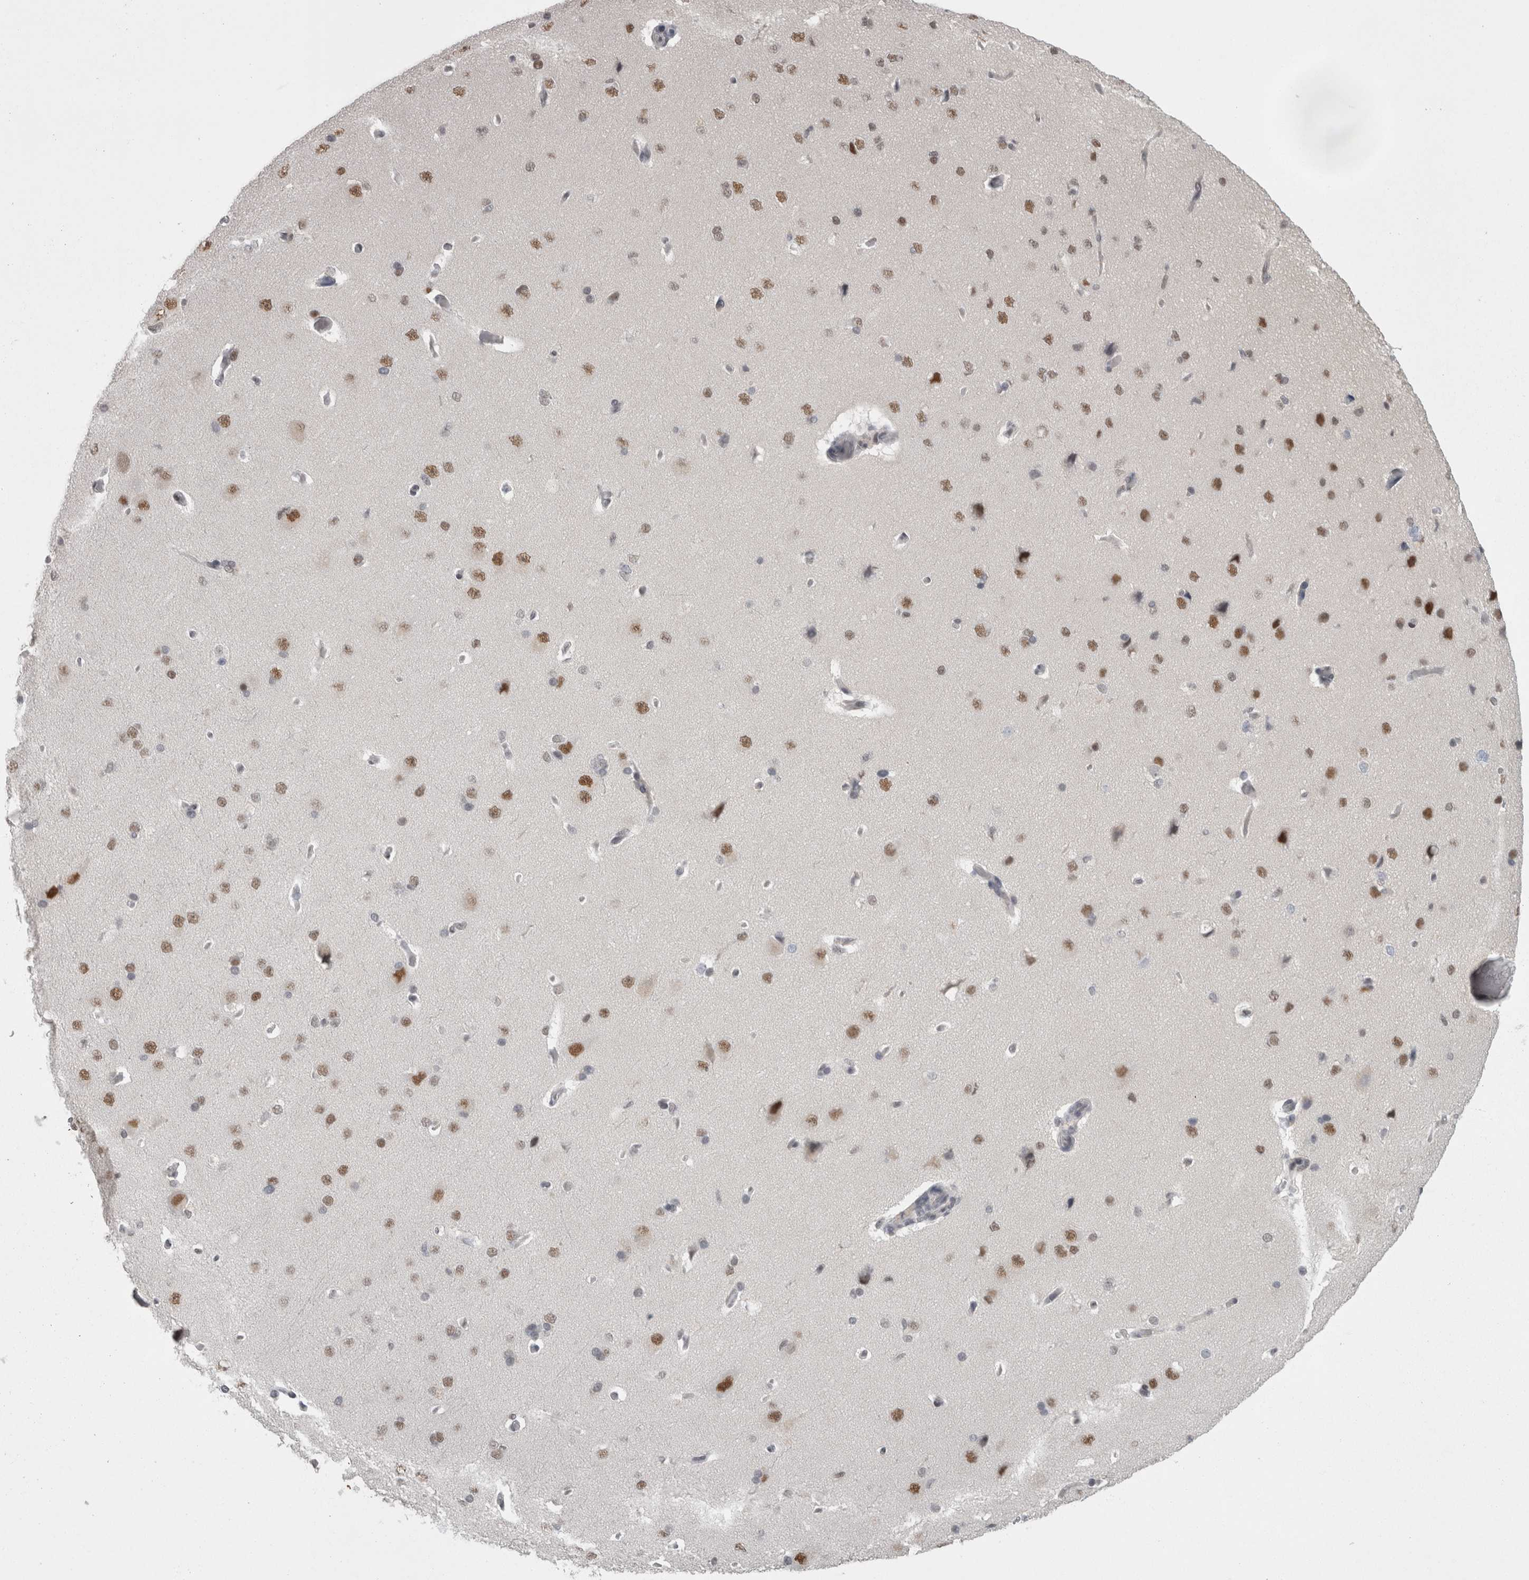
{"staining": {"intensity": "weak", "quantity": ">75%", "location": "nuclear"}, "tissue": "cerebral cortex", "cell_type": "Endothelial cells", "image_type": "normal", "snomed": [{"axis": "morphology", "description": "Normal tissue, NOS"}, {"axis": "topography", "description": "Cerebral cortex"}], "caption": "DAB (3,3'-diaminobenzidine) immunohistochemical staining of benign human cerebral cortex displays weak nuclear protein staining in about >75% of endothelial cells.", "gene": "C1orf54", "patient": {"sex": "male", "age": 62}}